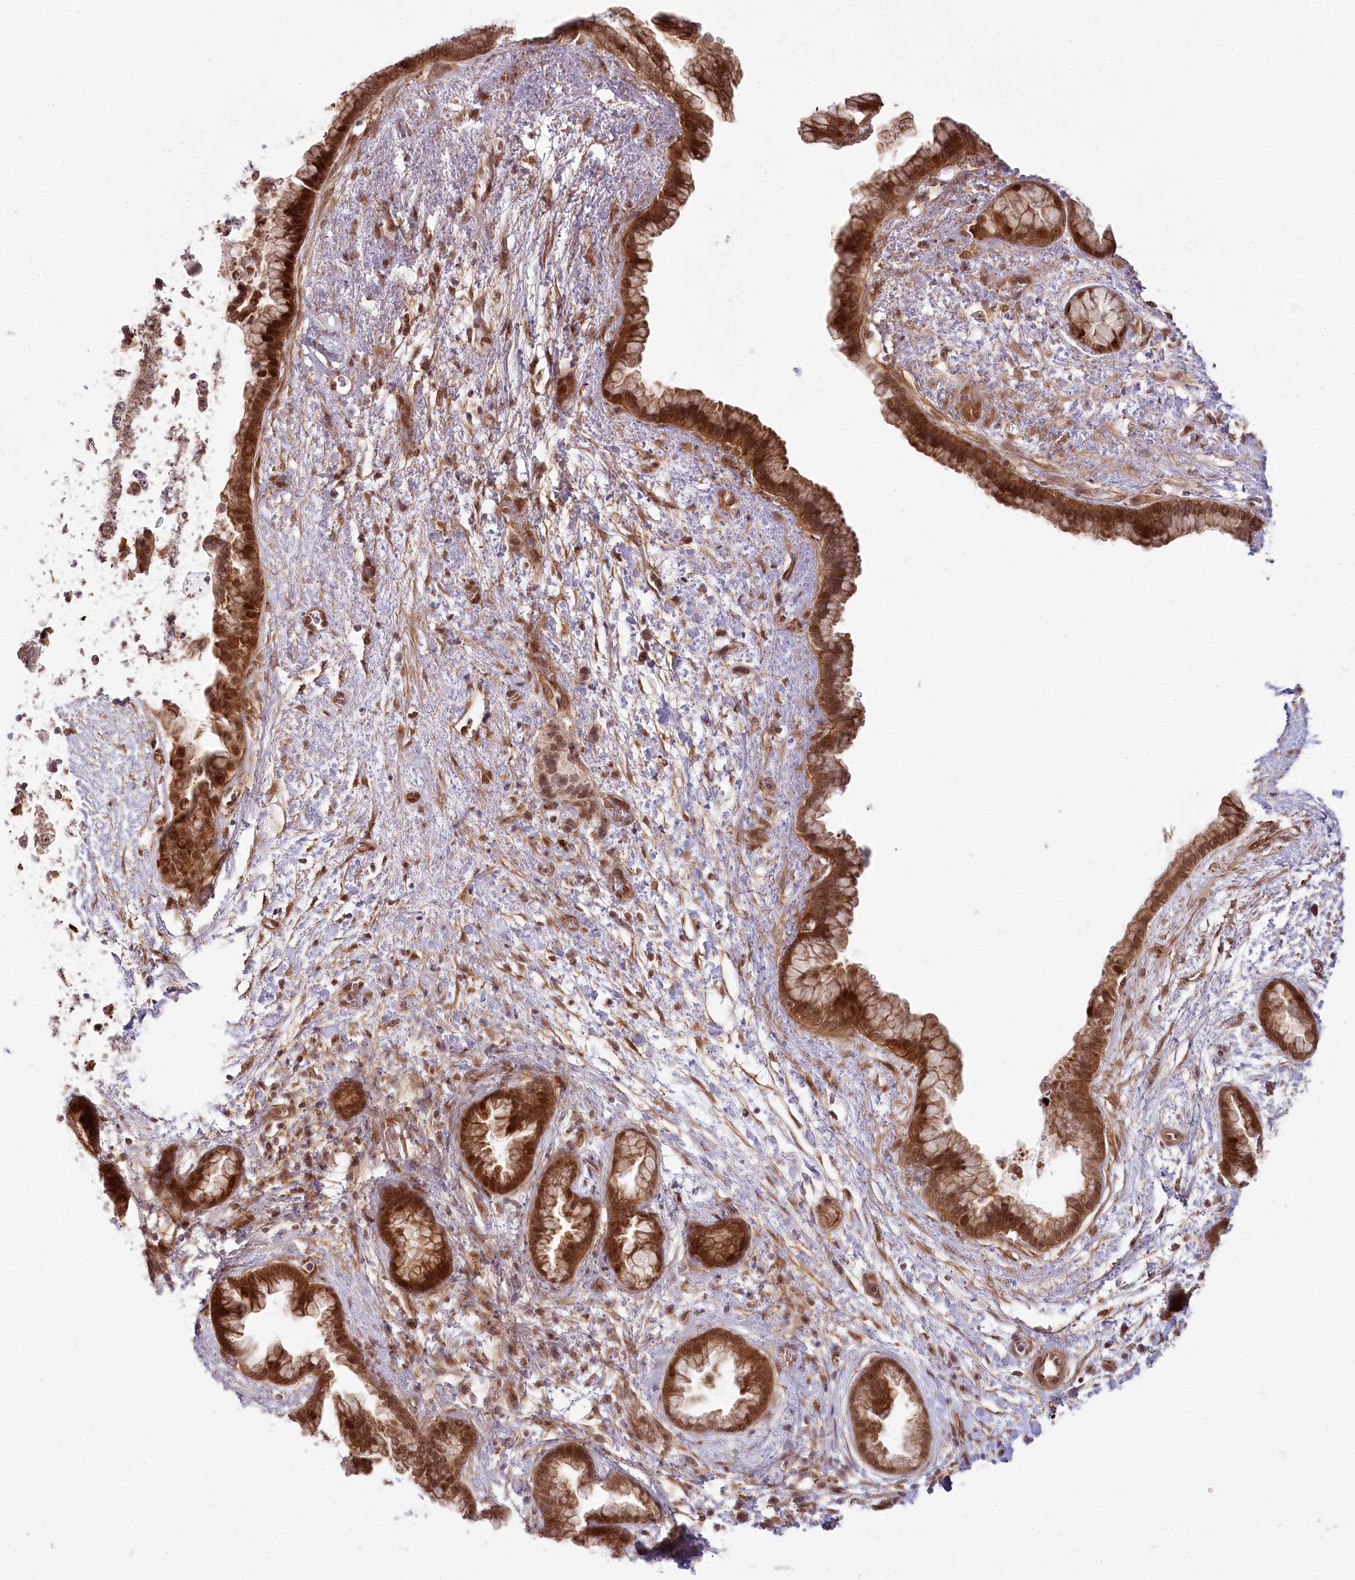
{"staining": {"intensity": "moderate", "quantity": ">75%", "location": "cytoplasmic/membranous,nuclear"}, "tissue": "pancreatic cancer", "cell_type": "Tumor cells", "image_type": "cancer", "snomed": [{"axis": "morphology", "description": "Adenocarcinoma, NOS"}, {"axis": "topography", "description": "Pancreas"}], "caption": "This image exhibits IHC staining of human pancreatic cancer (adenocarcinoma), with medium moderate cytoplasmic/membranous and nuclear positivity in approximately >75% of tumor cells.", "gene": "TUBGCP2", "patient": {"sex": "female", "age": 78}}